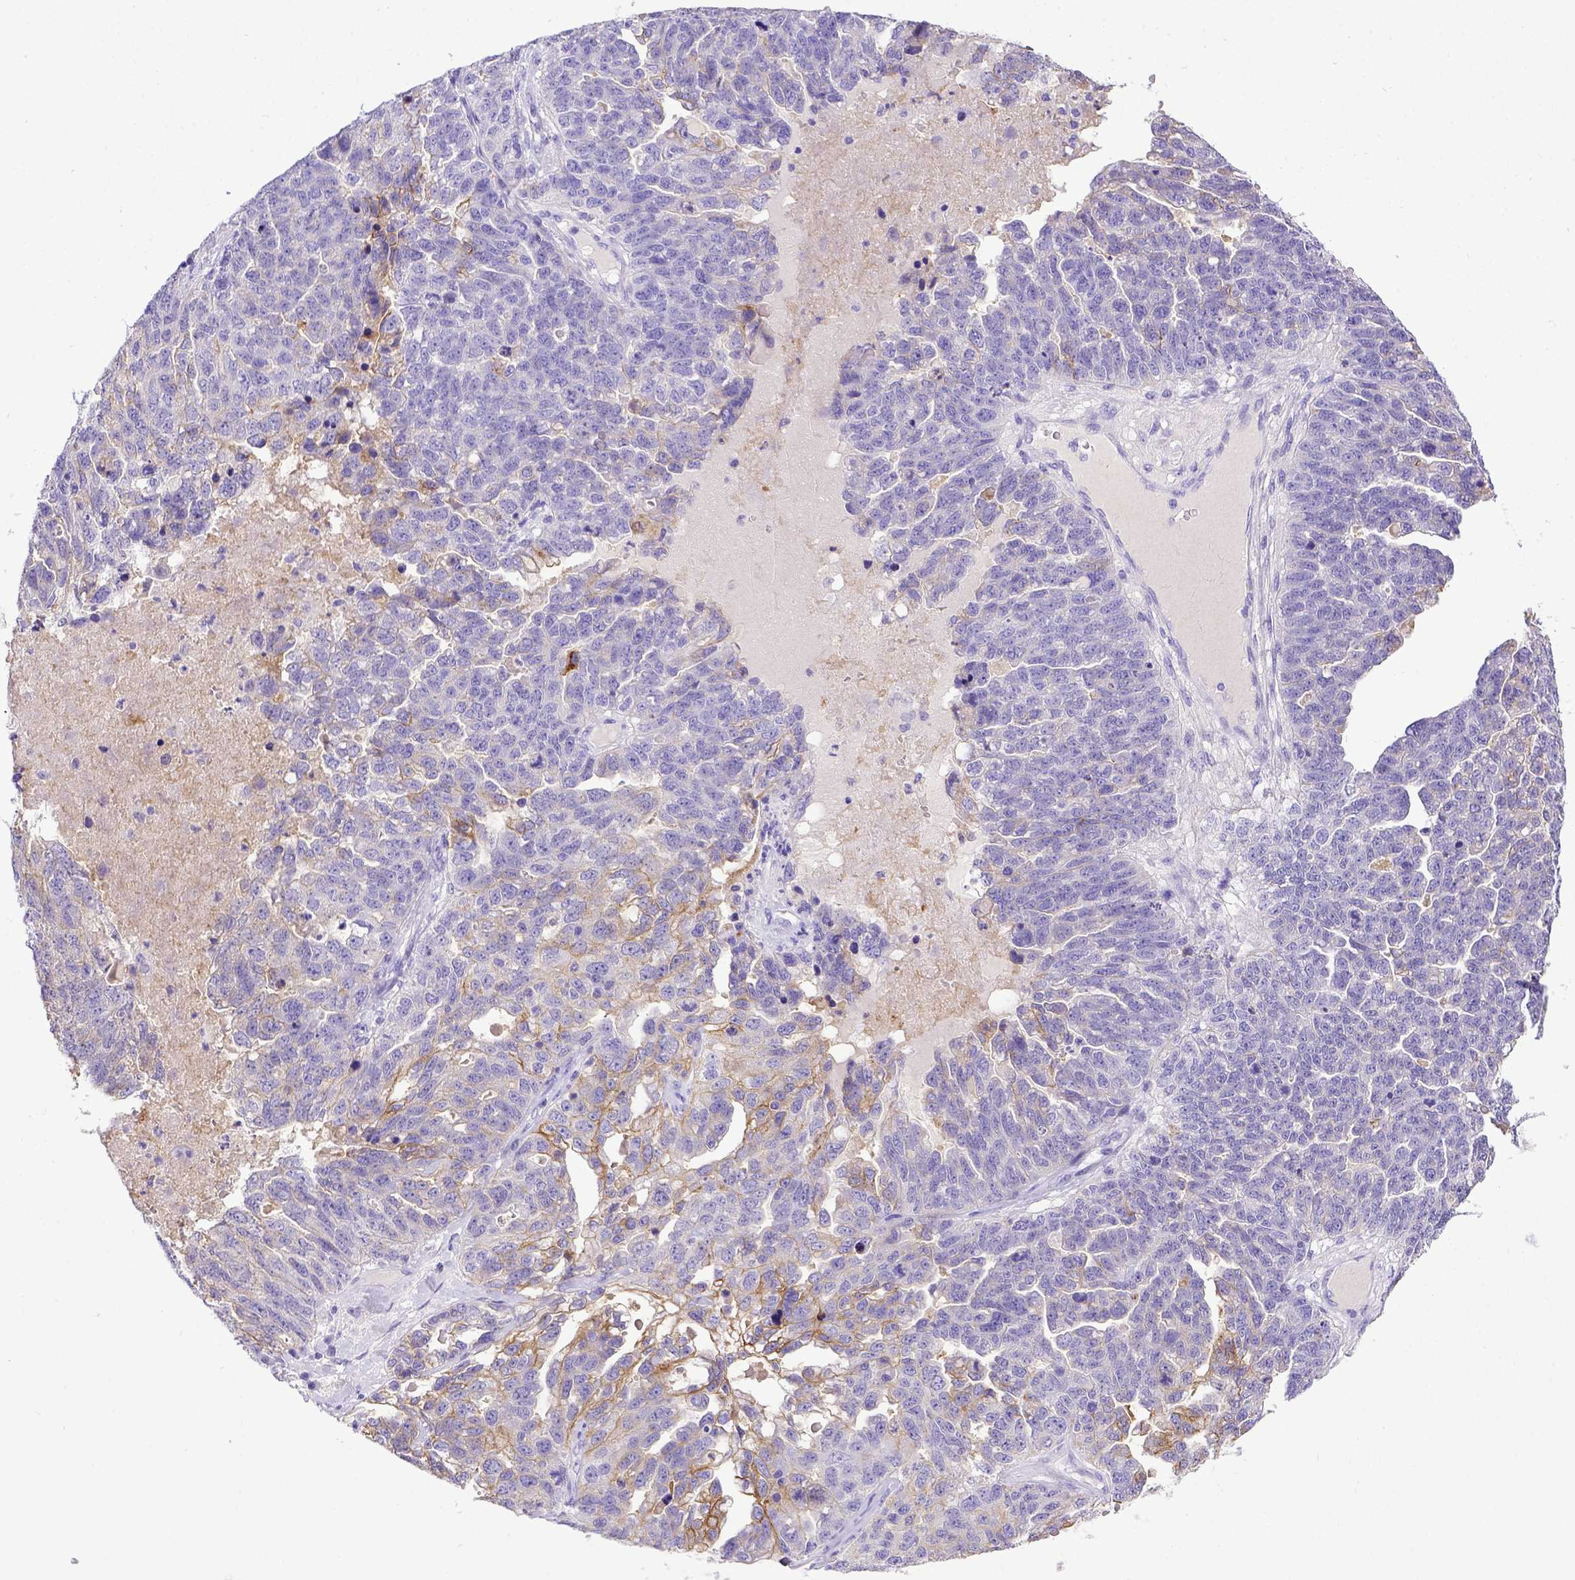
{"staining": {"intensity": "moderate", "quantity": "<25%", "location": "cytoplasmic/membranous"}, "tissue": "ovarian cancer", "cell_type": "Tumor cells", "image_type": "cancer", "snomed": [{"axis": "morphology", "description": "Cystadenocarcinoma, serous, NOS"}, {"axis": "topography", "description": "Ovary"}], "caption": "Serous cystadenocarcinoma (ovarian) stained for a protein (brown) shows moderate cytoplasmic/membranous positive expression in about <25% of tumor cells.", "gene": "BTN1A1", "patient": {"sex": "female", "age": 71}}